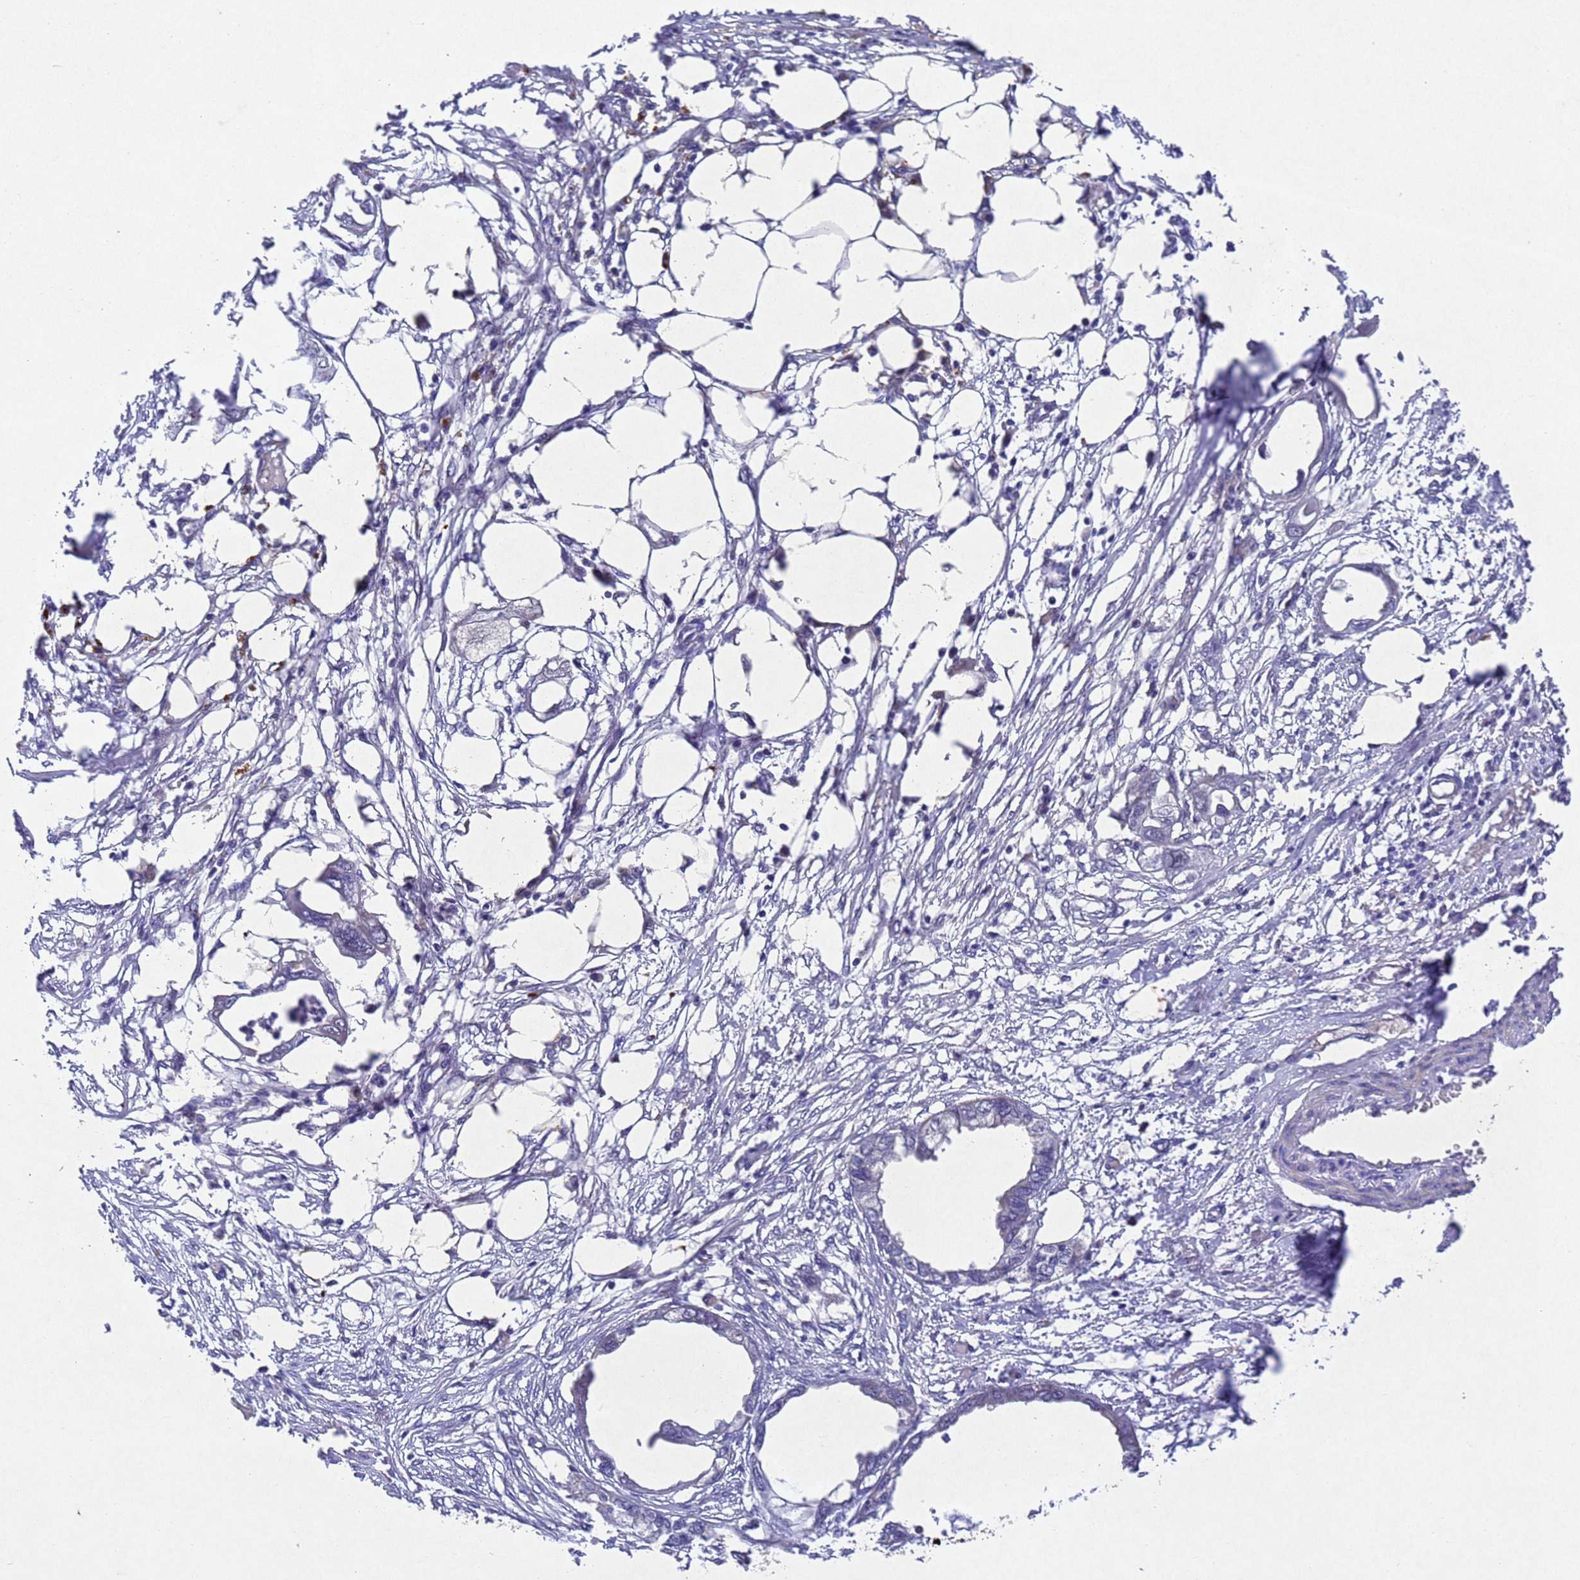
{"staining": {"intensity": "negative", "quantity": "none", "location": "none"}, "tissue": "endometrial cancer", "cell_type": "Tumor cells", "image_type": "cancer", "snomed": [{"axis": "morphology", "description": "Adenocarcinoma, NOS"}, {"axis": "morphology", "description": "Adenocarcinoma, metastatic, NOS"}, {"axis": "topography", "description": "Adipose tissue"}, {"axis": "topography", "description": "Endometrium"}], "caption": "High power microscopy photomicrograph of an IHC histopathology image of endometrial cancer (metastatic adenocarcinoma), revealing no significant positivity in tumor cells.", "gene": "TBK1", "patient": {"sex": "female", "age": 67}}